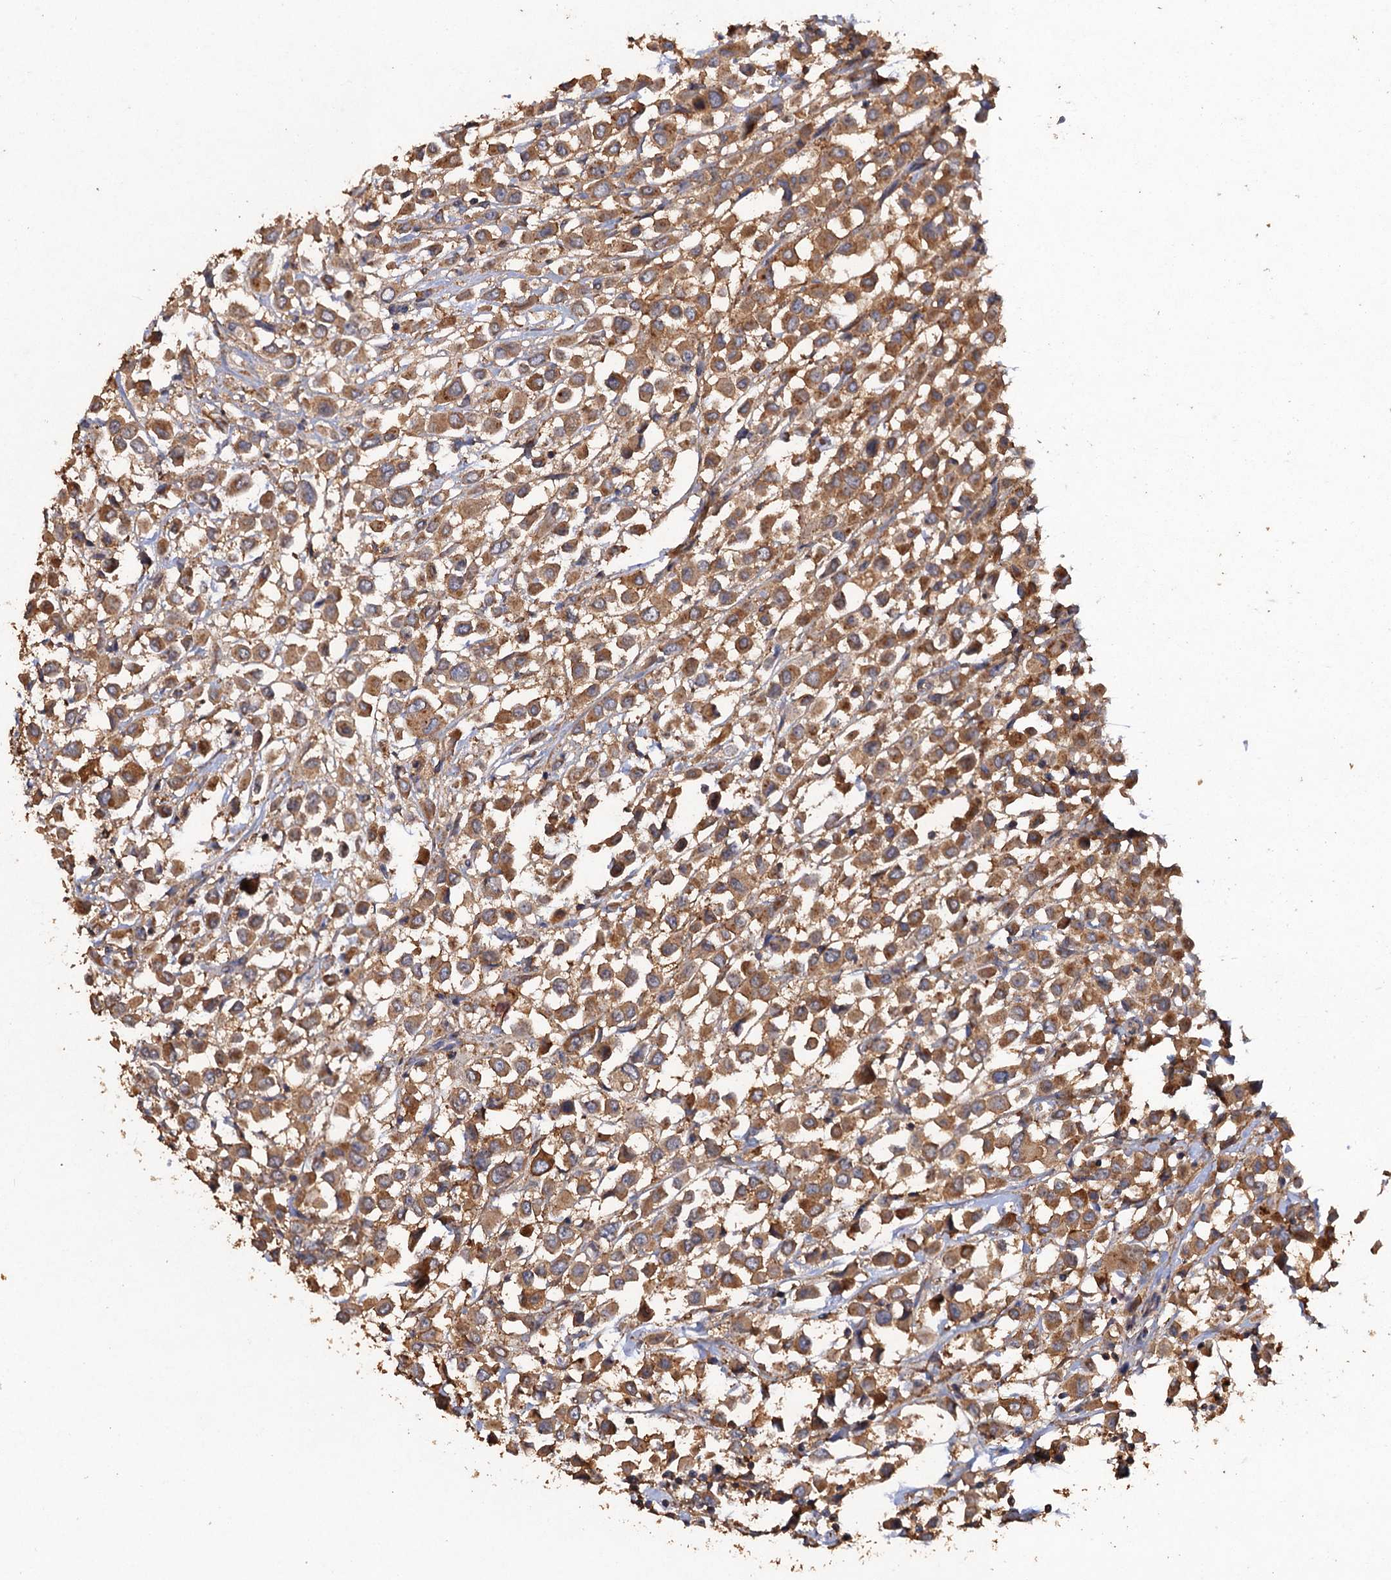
{"staining": {"intensity": "moderate", "quantity": ">75%", "location": "cytoplasmic/membranous"}, "tissue": "breast cancer", "cell_type": "Tumor cells", "image_type": "cancer", "snomed": [{"axis": "morphology", "description": "Duct carcinoma"}, {"axis": "topography", "description": "Breast"}], "caption": "Protein staining displays moderate cytoplasmic/membranous staining in approximately >75% of tumor cells in breast cancer (intraductal carcinoma).", "gene": "SCUBE3", "patient": {"sex": "female", "age": 61}}